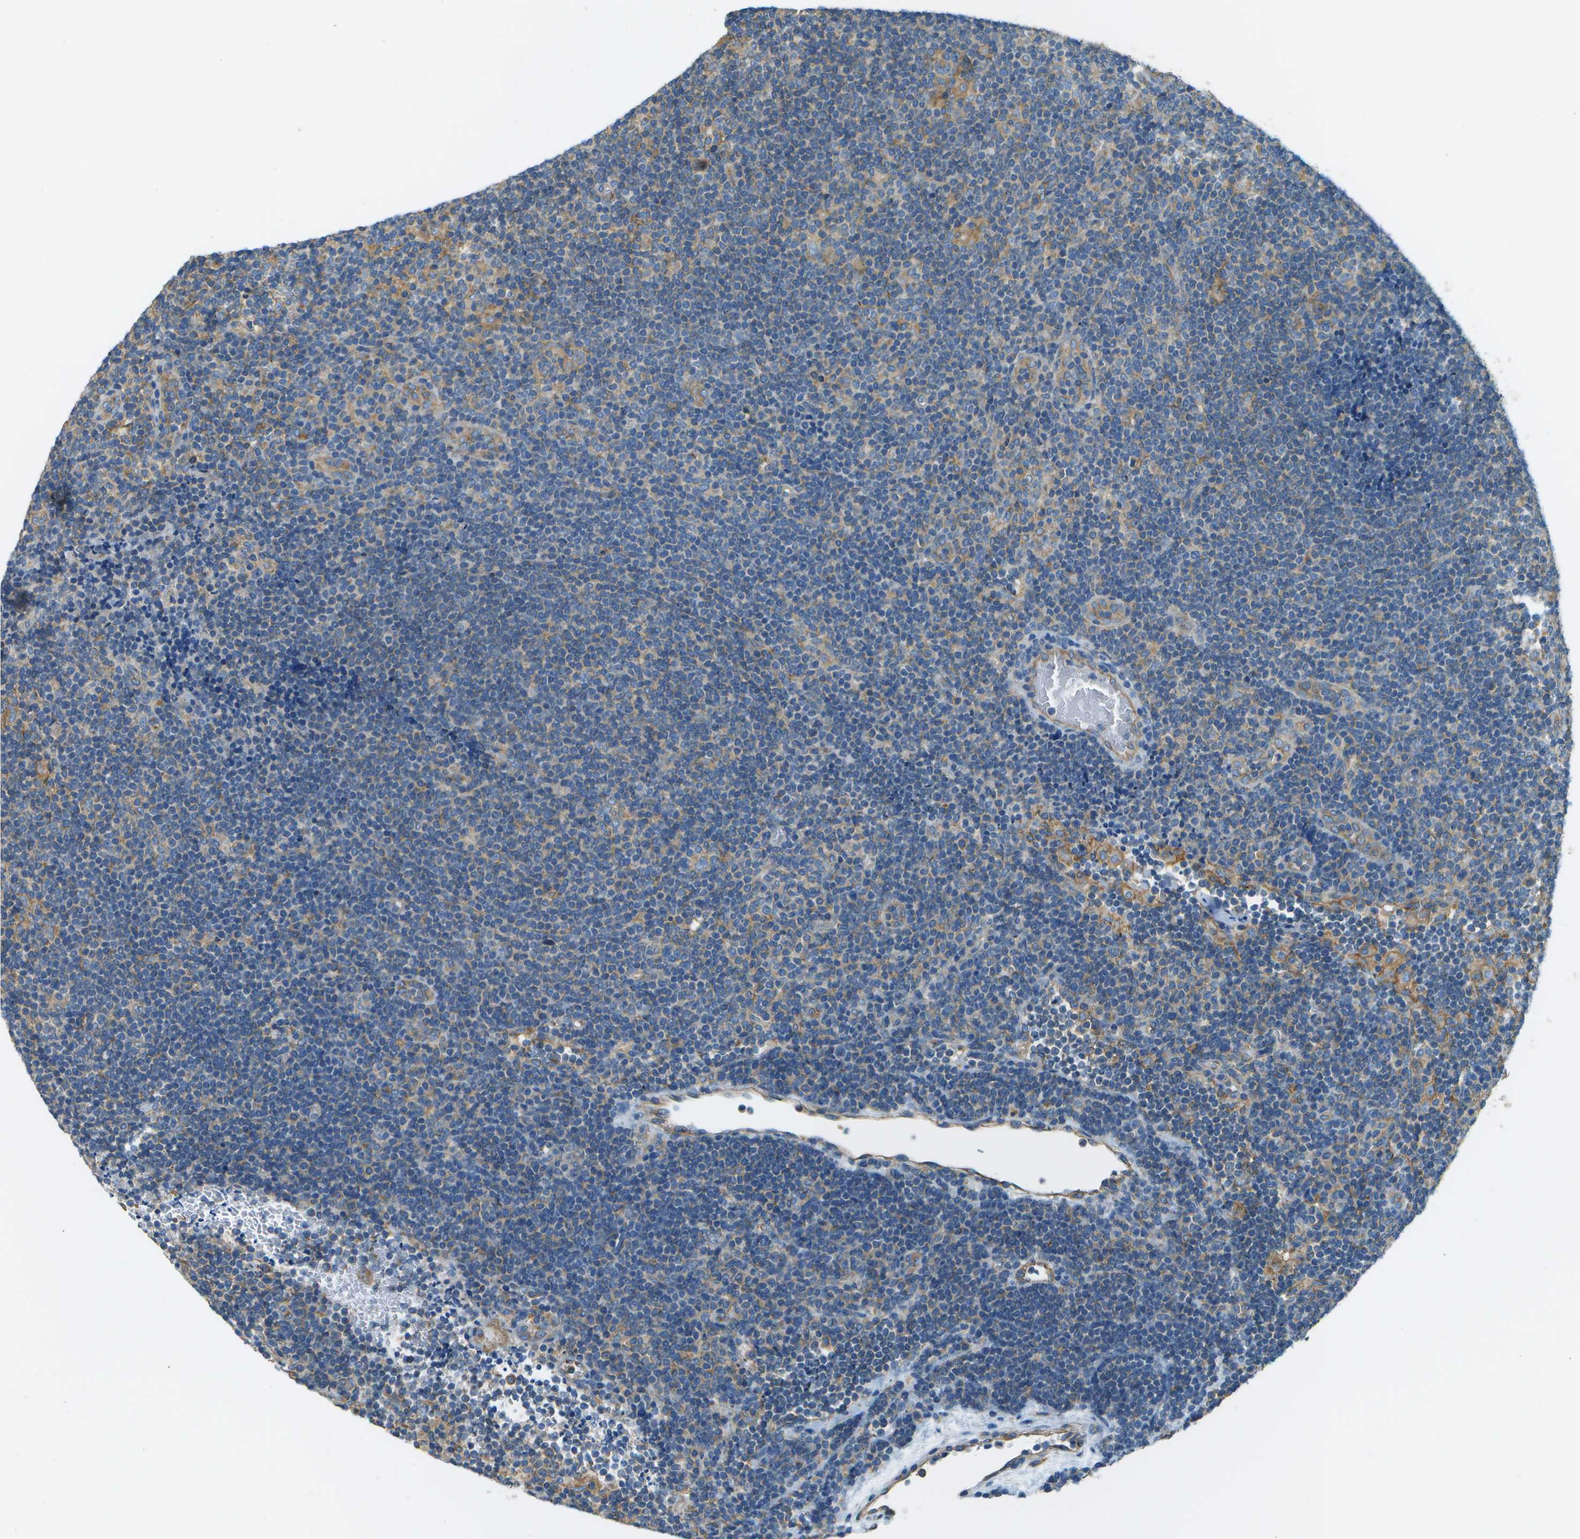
{"staining": {"intensity": "weak", "quantity": ">75%", "location": "cytoplasmic/membranous"}, "tissue": "lymphoma", "cell_type": "Tumor cells", "image_type": "cancer", "snomed": [{"axis": "morphology", "description": "Hodgkin's disease, NOS"}, {"axis": "topography", "description": "Lymph node"}], "caption": "IHC photomicrograph of human Hodgkin's disease stained for a protein (brown), which reveals low levels of weak cytoplasmic/membranous positivity in about >75% of tumor cells.", "gene": "CLTC", "patient": {"sex": "female", "age": 57}}